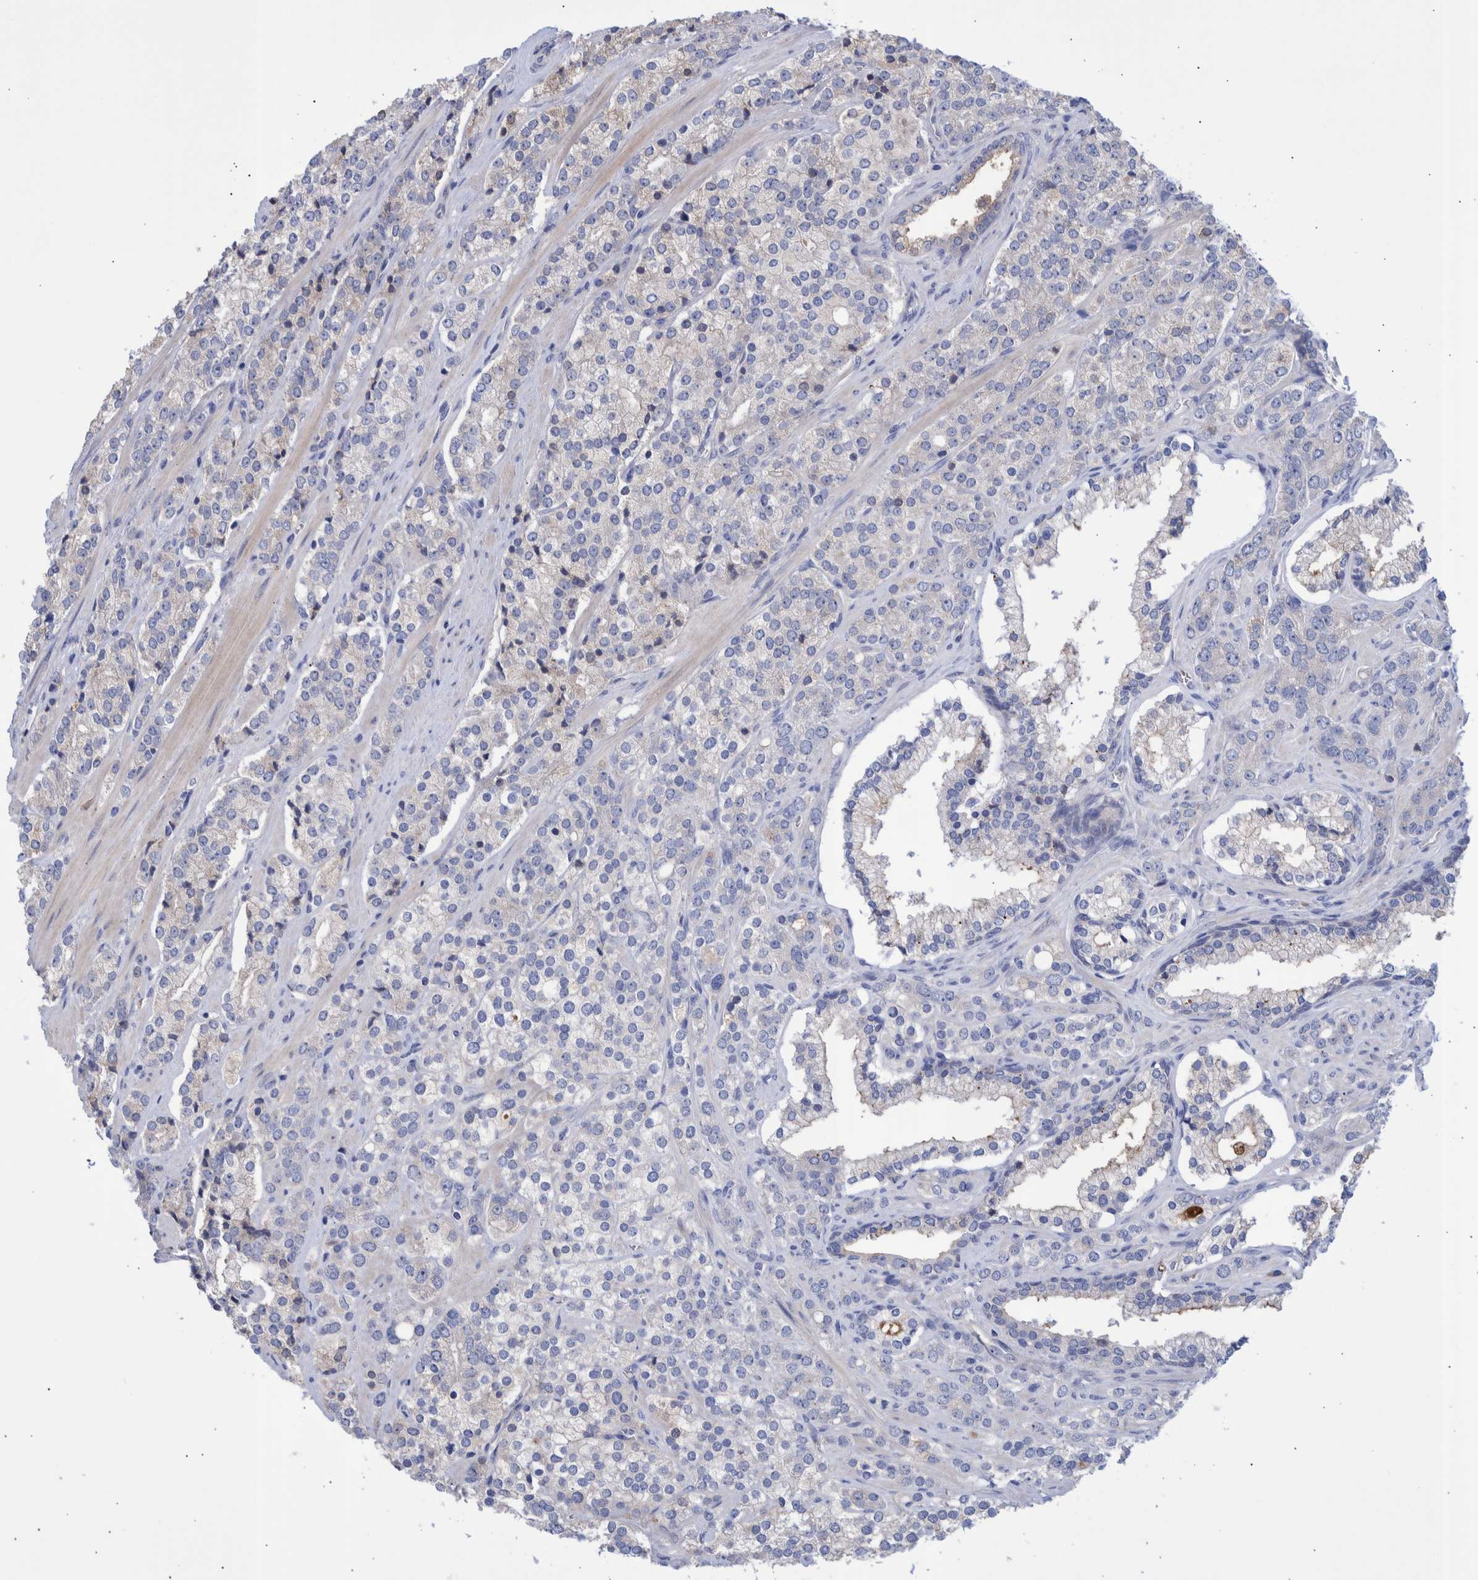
{"staining": {"intensity": "weak", "quantity": "<25%", "location": "cytoplasmic/membranous"}, "tissue": "prostate cancer", "cell_type": "Tumor cells", "image_type": "cancer", "snomed": [{"axis": "morphology", "description": "Adenocarcinoma, High grade"}, {"axis": "topography", "description": "Prostate"}], "caption": "This image is of adenocarcinoma (high-grade) (prostate) stained with immunohistochemistry to label a protein in brown with the nuclei are counter-stained blue. There is no expression in tumor cells. The staining was performed using DAB to visualize the protein expression in brown, while the nuclei were stained in blue with hematoxylin (Magnification: 20x).", "gene": "DLL4", "patient": {"sex": "male", "age": 71}}